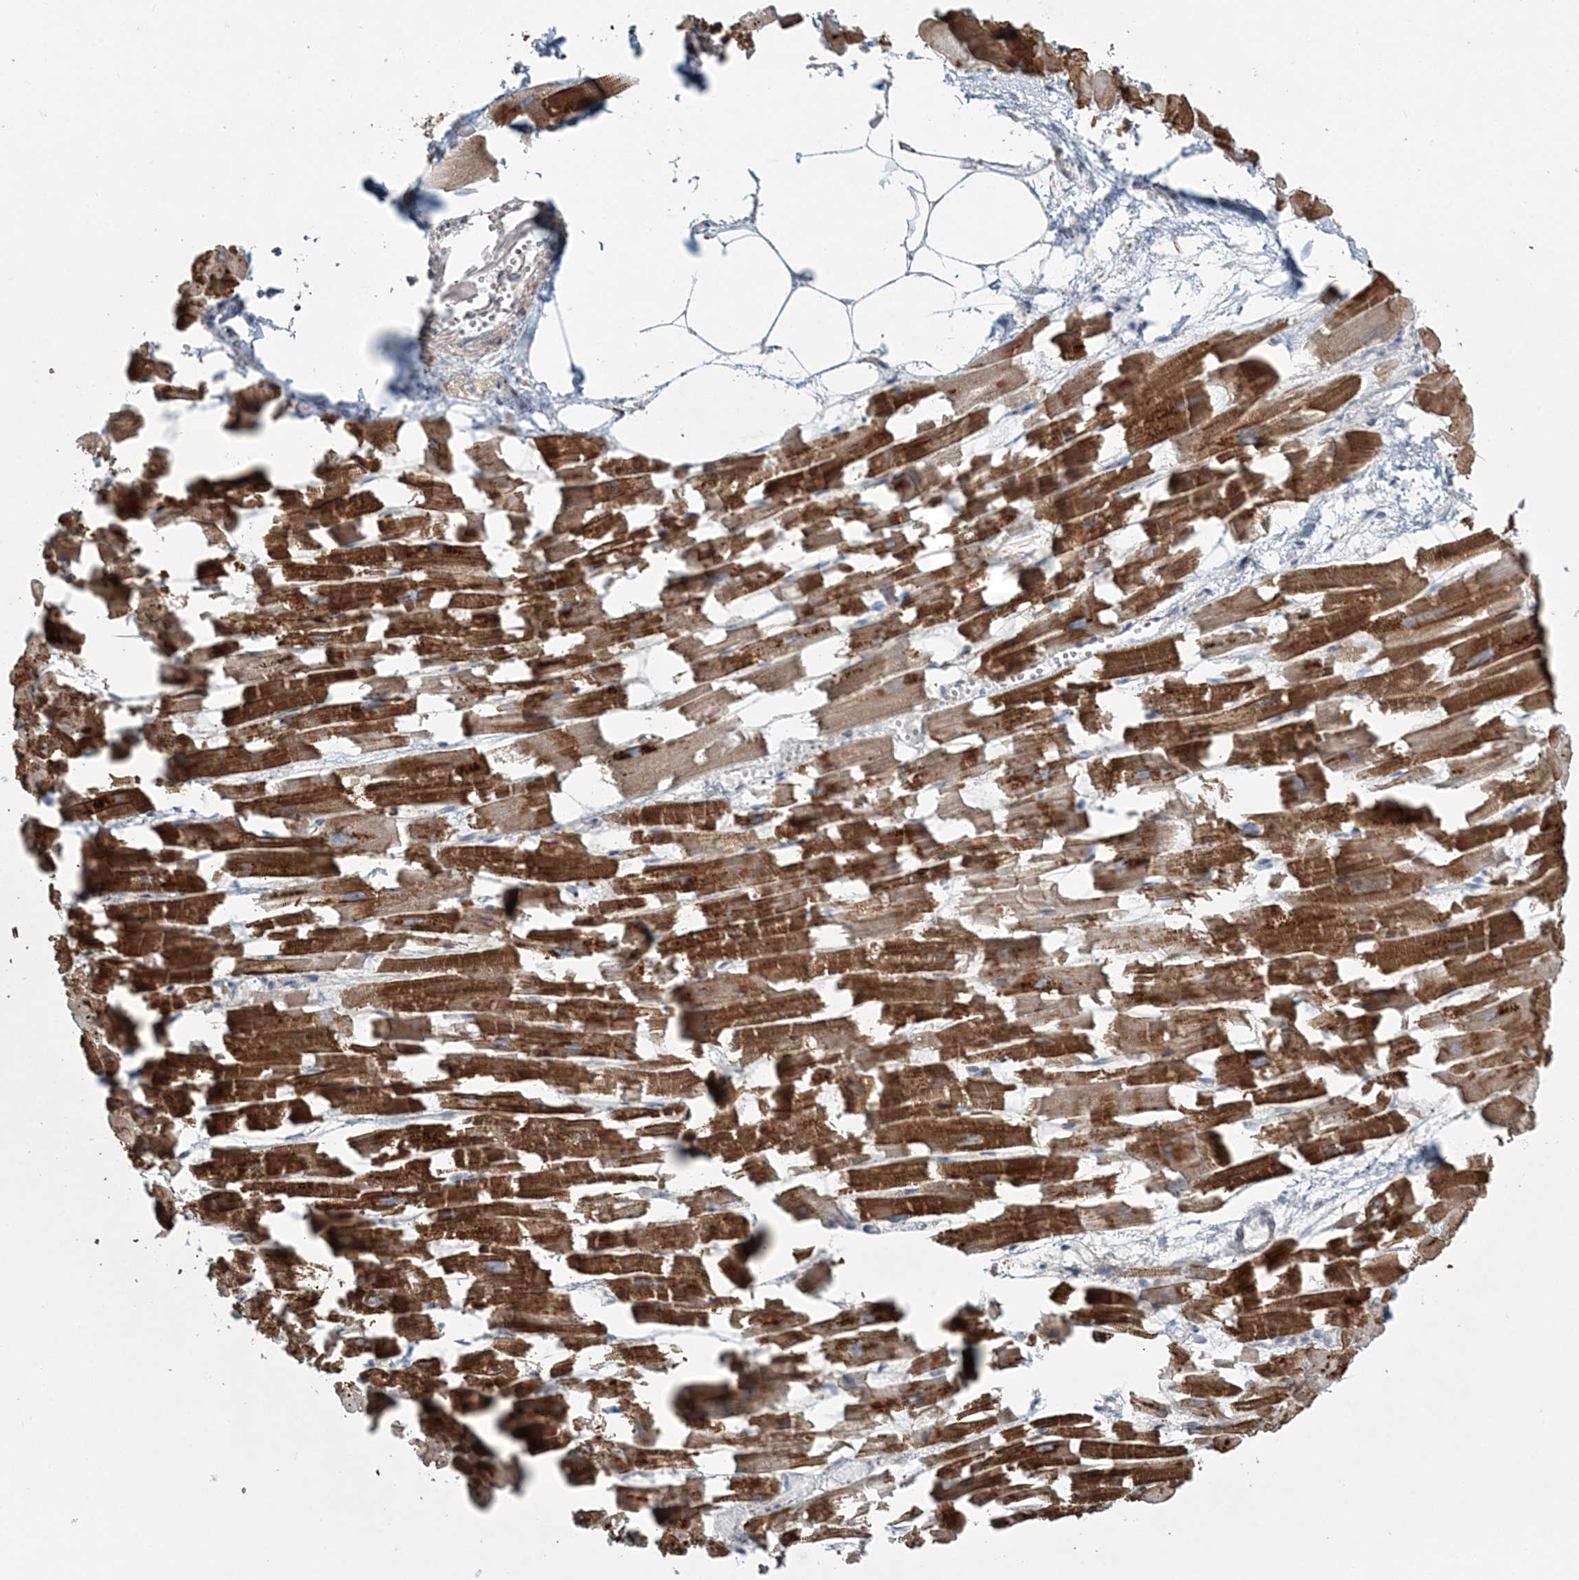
{"staining": {"intensity": "strong", "quantity": "25%-75%", "location": "cytoplasmic/membranous"}, "tissue": "heart muscle", "cell_type": "Cardiomyocytes", "image_type": "normal", "snomed": [{"axis": "morphology", "description": "Normal tissue, NOS"}, {"axis": "topography", "description": "Heart"}], "caption": "Benign heart muscle exhibits strong cytoplasmic/membranous expression in about 25%-75% of cardiomyocytes The protein is stained brown, and the nuclei are stained in blue (DAB (3,3'-diaminobenzidine) IHC with brightfield microscopy, high magnification)..", "gene": "SLC4A10", "patient": {"sex": "female", "age": 64}}